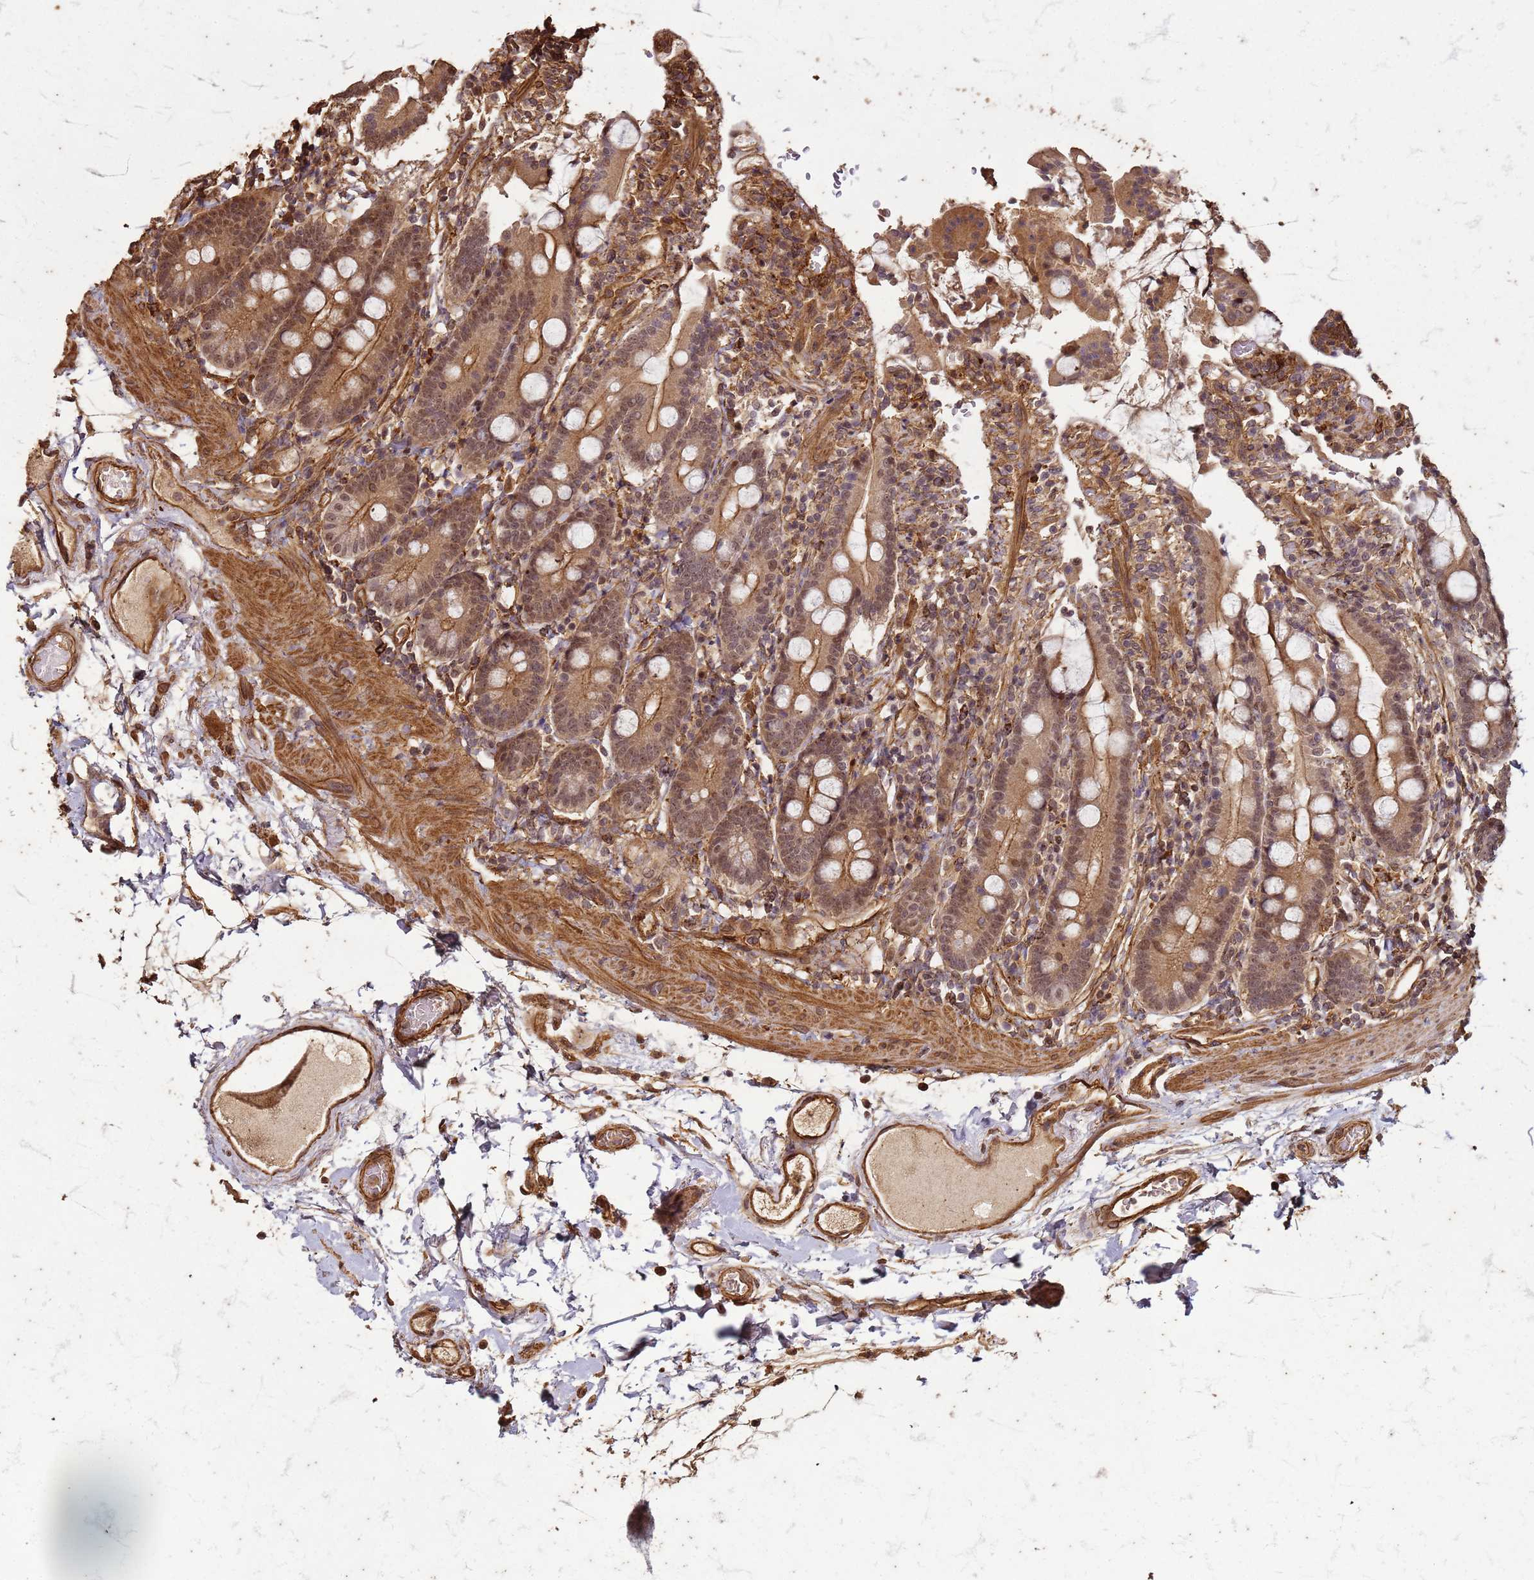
{"staining": {"intensity": "moderate", "quantity": ">75%", "location": "cytoplasmic/membranous,nuclear"}, "tissue": "duodenum", "cell_type": "Glandular cells", "image_type": "normal", "snomed": [{"axis": "morphology", "description": "Normal tissue, NOS"}, {"axis": "topography", "description": "Duodenum"}], "caption": "Benign duodenum was stained to show a protein in brown. There is medium levels of moderate cytoplasmic/membranous,nuclear staining in approximately >75% of glandular cells. (DAB (3,3'-diaminobenzidine) = brown stain, brightfield microscopy at high magnification).", "gene": "KIF26A", "patient": {"sex": "male", "age": 55}}